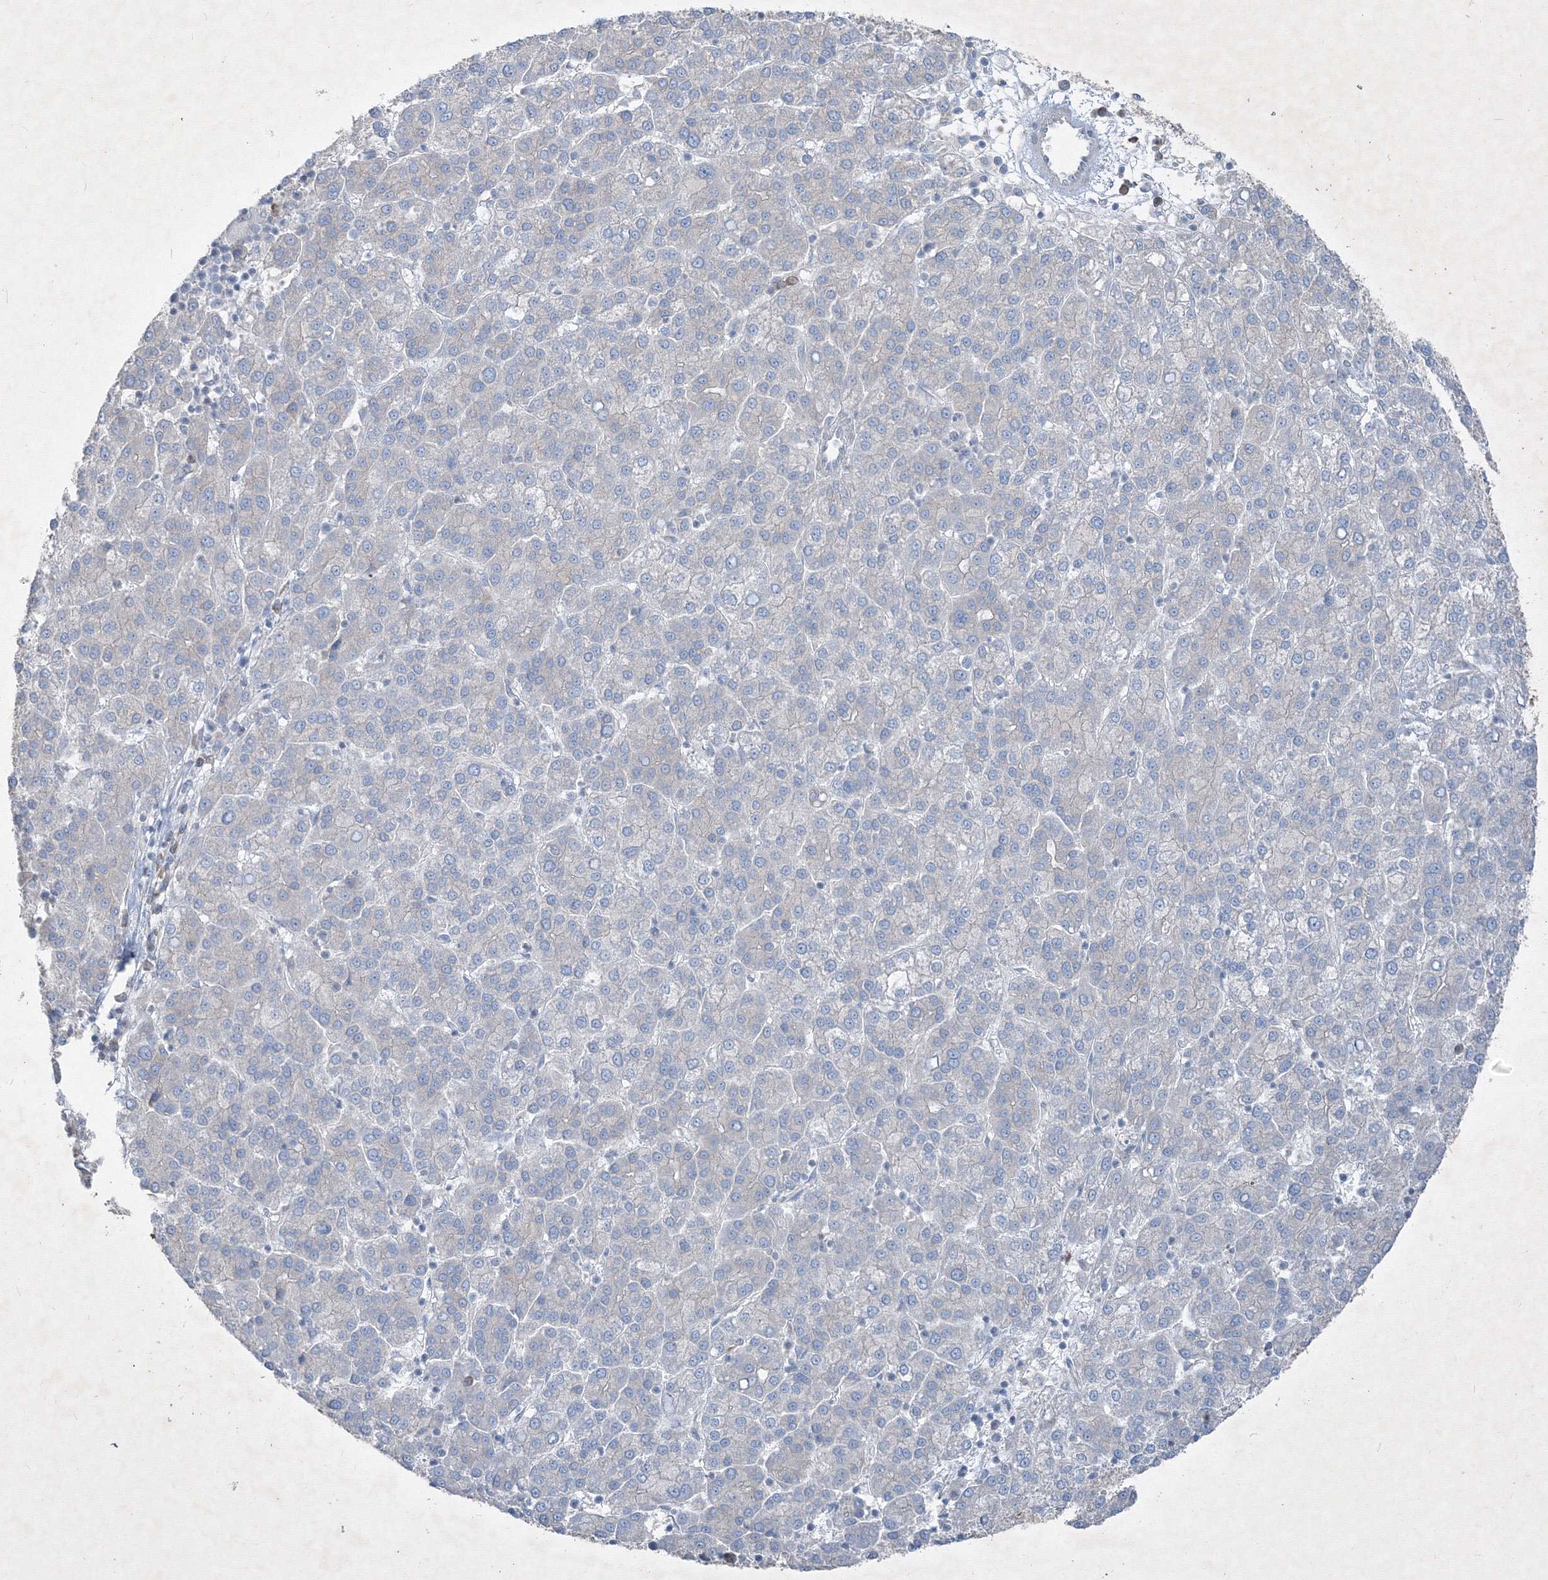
{"staining": {"intensity": "negative", "quantity": "none", "location": "none"}, "tissue": "liver cancer", "cell_type": "Tumor cells", "image_type": "cancer", "snomed": [{"axis": "morphology", "description": "Carcinoma, Hepatocellular, NOS"}, {"axis": "topography", "description": "Liver"}], "caption": "Tumor cells are negative for protein expression in human liver hepatocellular carcinoma. (DAB (3,3'-diaminobenzidine) immunohistochemistry (IHC) visualized using brightfield microscopy, high magnification).", "gene": "IFNAR1", "patient": {"sex": "female", "age": 58}}